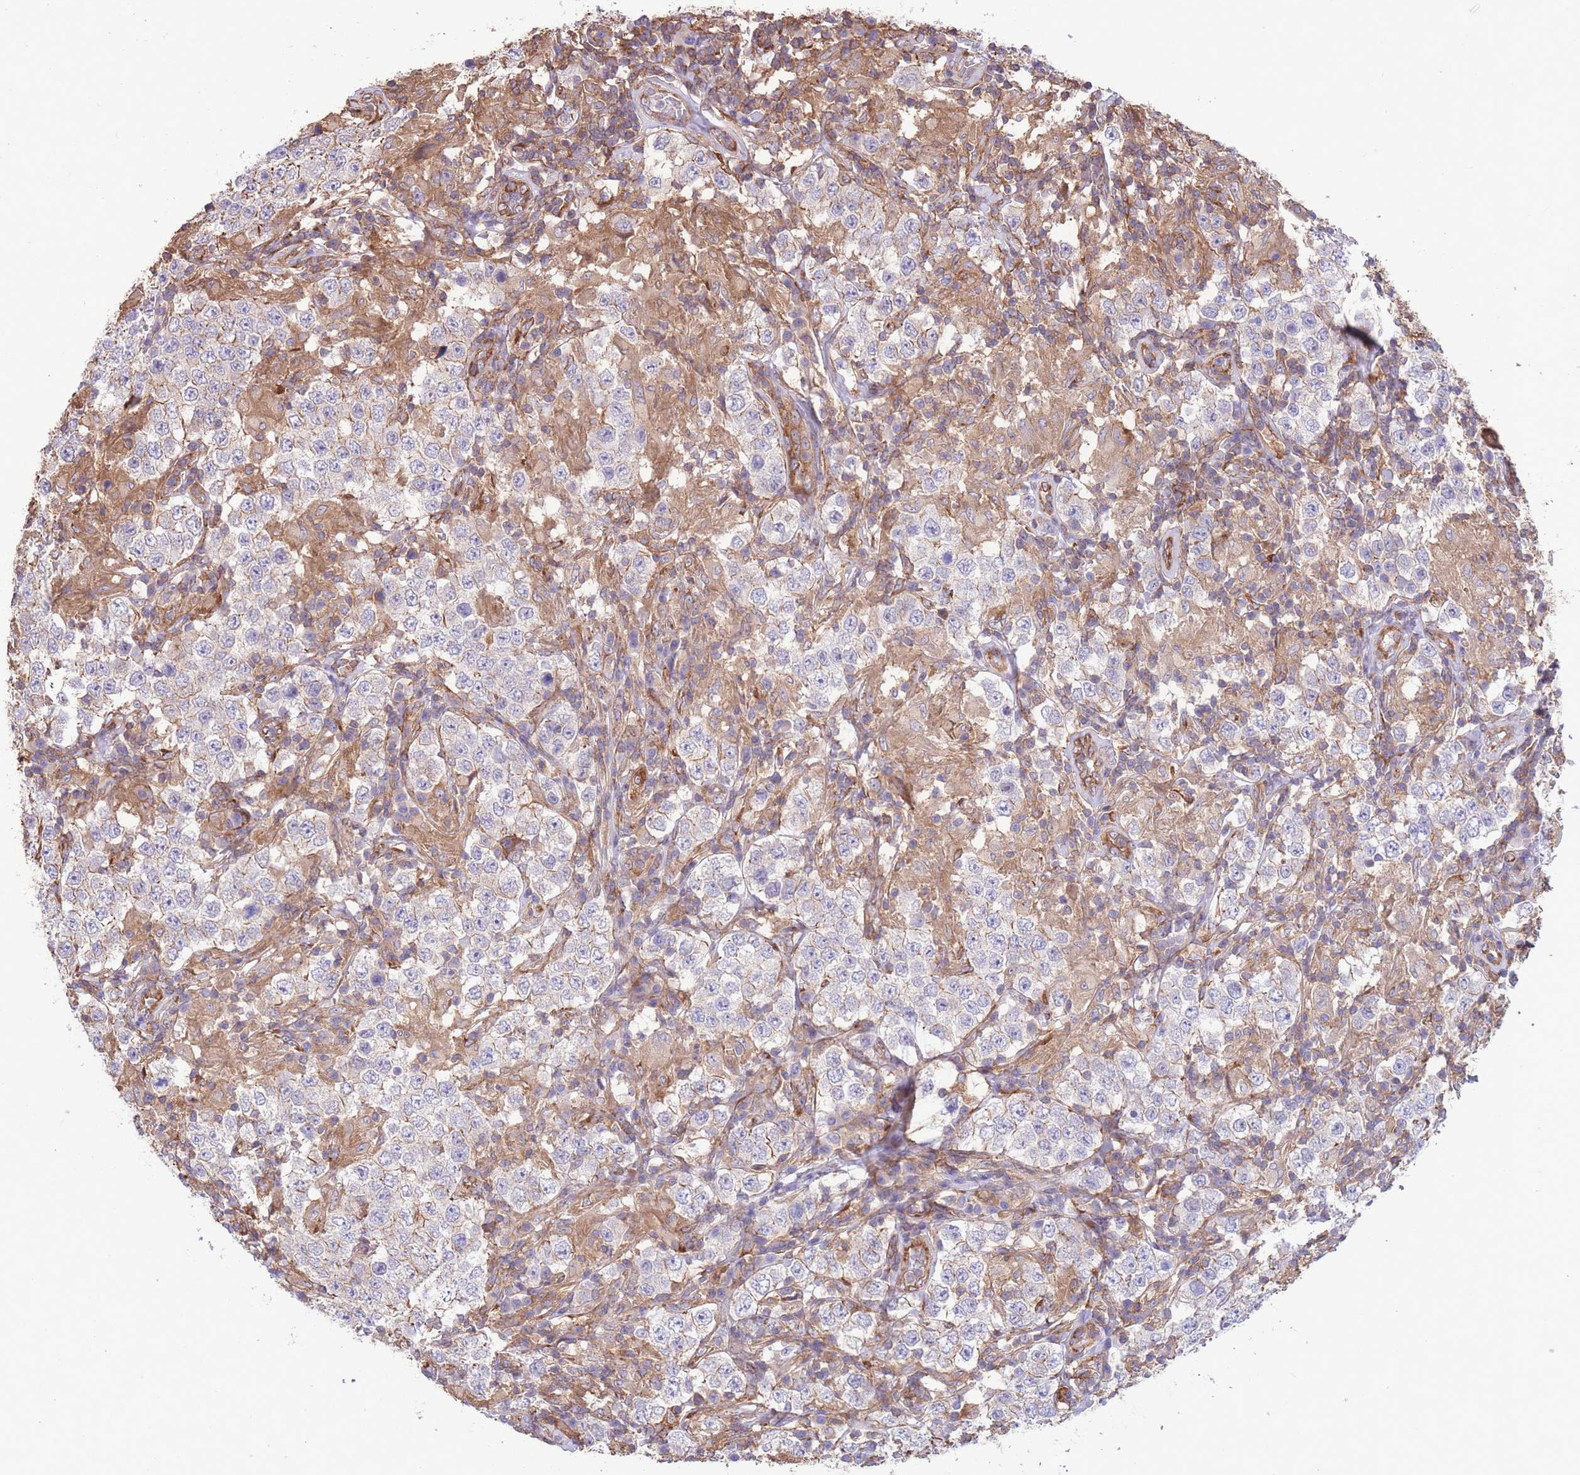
{"staining": {"intensity": "negative", "quantity": "none", "location": "none"}, "tissue": "testis cancer", "cell_type": "Tumor cells", "image_type": "cancer", "snomed": [{"axis": "morphology", "description": "Seminoma, NOS"}, {"axis": "morphology", "description": "Carcinoma, Embryonal, NOS"}, {"axis": "topography", "description": "Testis"}], "caption": "This photomicrograph is of testis cancer stained with immunohistochemistry to label a protein in brown with the nuclei are counter-stained blue. There is no positivity in tumor cells.", "gene": "LRRN4CL", "patient": {"sex": "male", "age": 41}}